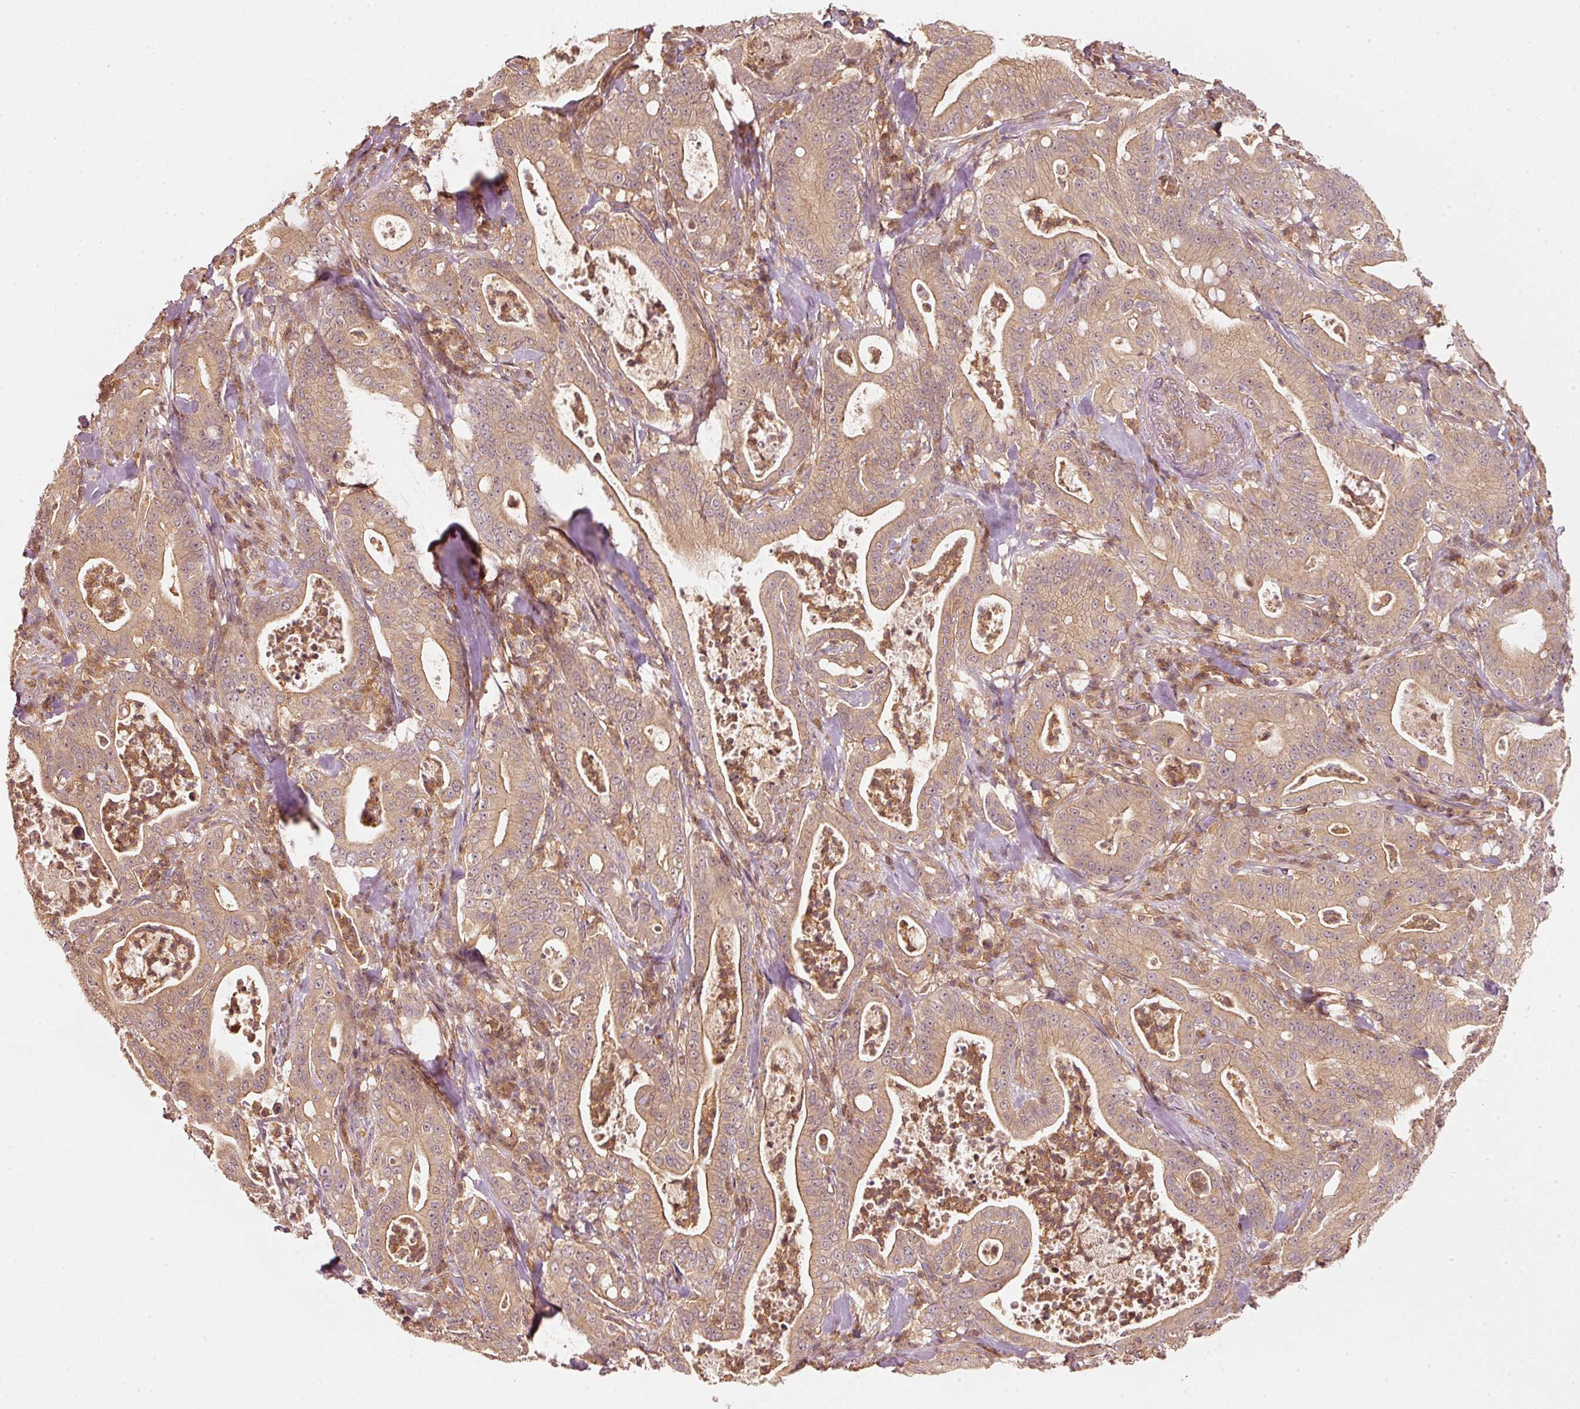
{"staining": {"intensity": "moderate", "quantity": ">75%", "location": "cytoplasmic/membranous"}, "tissue": "pancreatic cancer", "cell_type": "Tumor cells", "image_type": "cancer", "snomed": [{"axis": "morphology", "description": "Adenocarcinoma, NOS"}, {"axis": "topography", "description": "Pancreas"}], "caption": "This photomicrograph reveals IHC staining of pancreatic cancer, with medium moderate cytoplasmic/membranous expression in approximately >75% of tumor cells.", "gene": "RRAS2", "patient": {"sex": "male", "age": 71}}